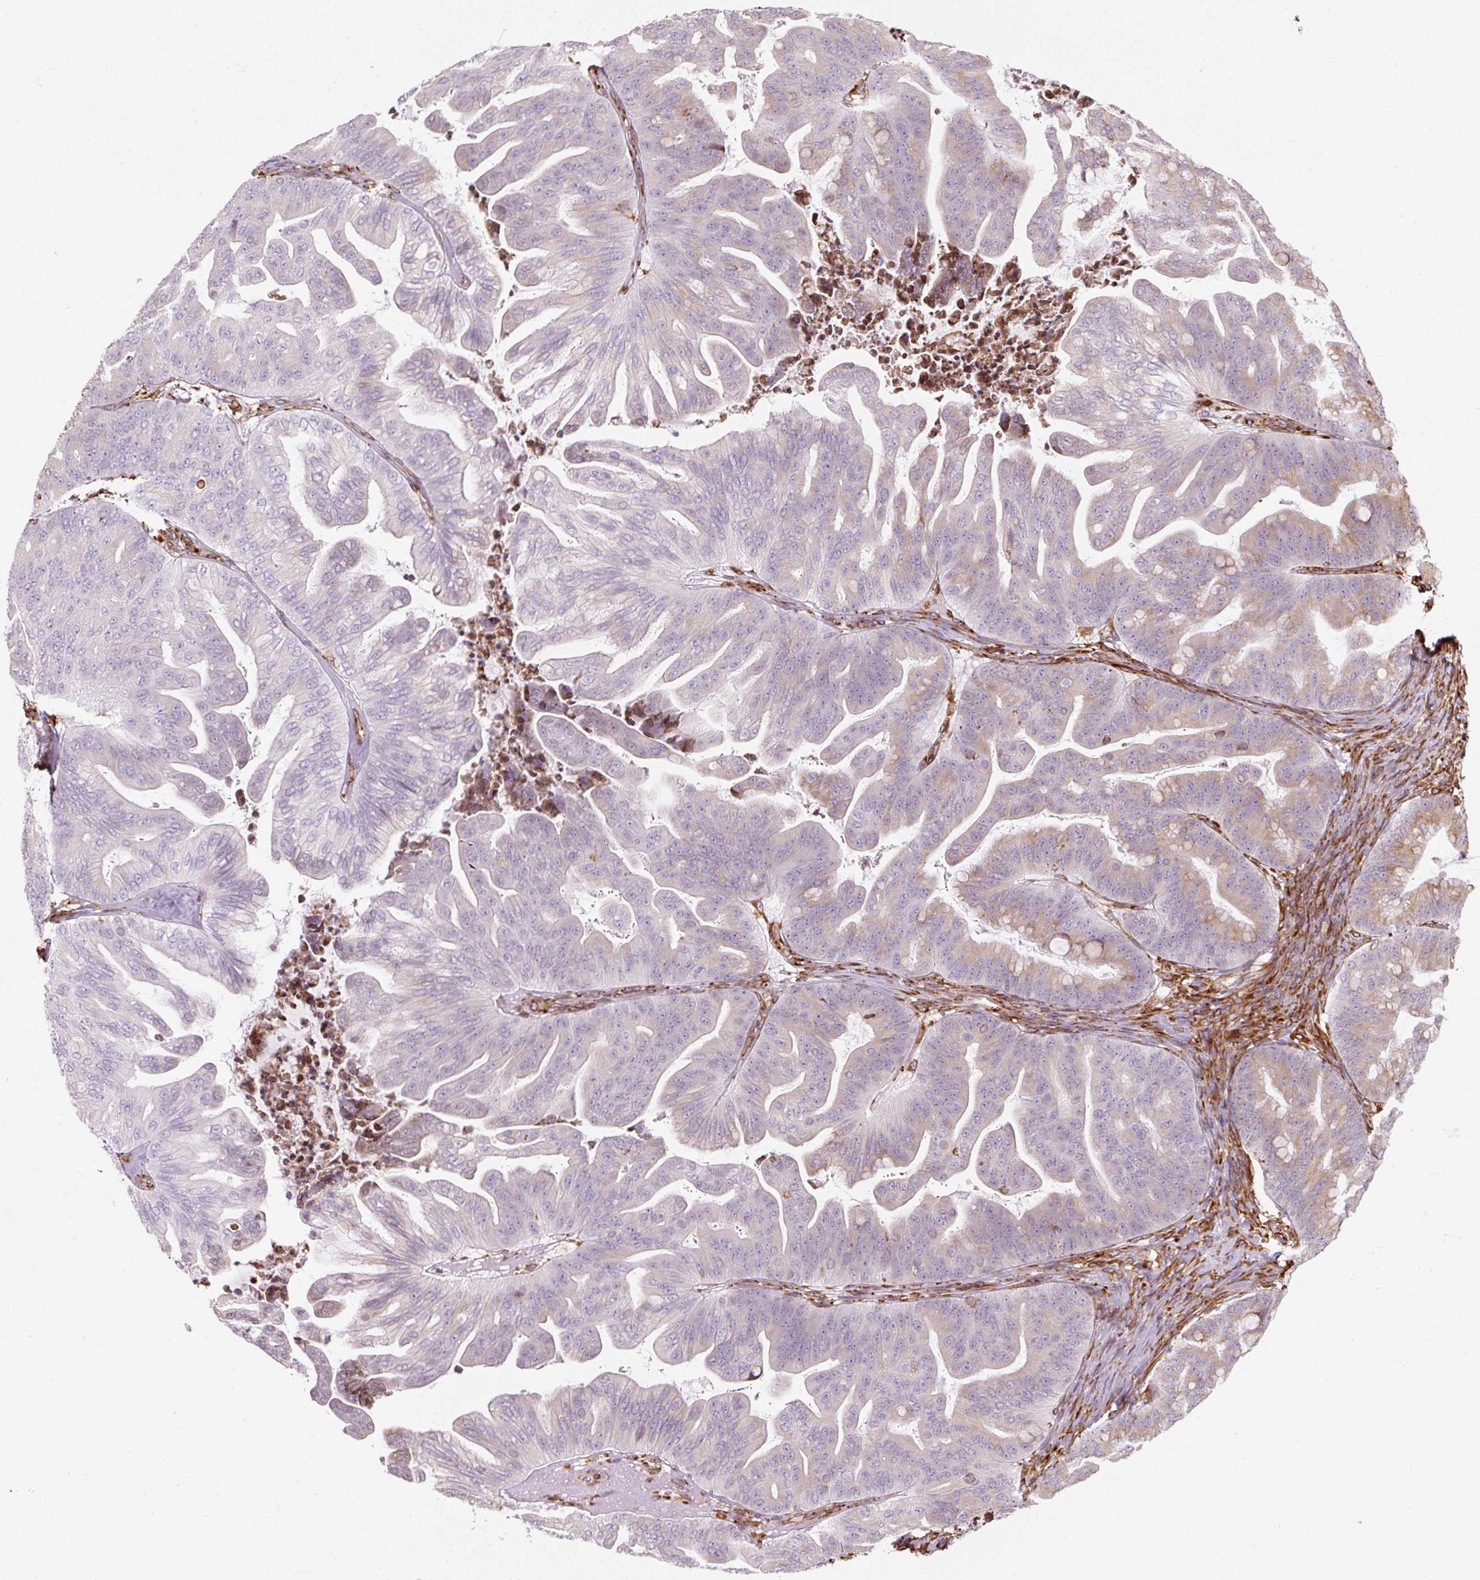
{"staining": {"intensity": "moderate", "quantity": "<25%", "location": "cytoplasmic/membranous"}, "tissue": "ovarian cancer", "cell_type": "Tumor cells", "image_type": "cancer", "snomed": [{"axis": "morphology", "description": "Cystadenocarcinoma, mucinous, NOS"}, {"axis": "topography", "description": "Ovary"}], "caption": "Moderate cytoplasmic/membranous positivity for a protein is identified in approximately <25% of tumor cells of mucinous cystadenocarcinoma (ovarian) using immunohistochemistry.", "gene": "PRKCSH", "patient": {"sex": "female", "age": 67}}